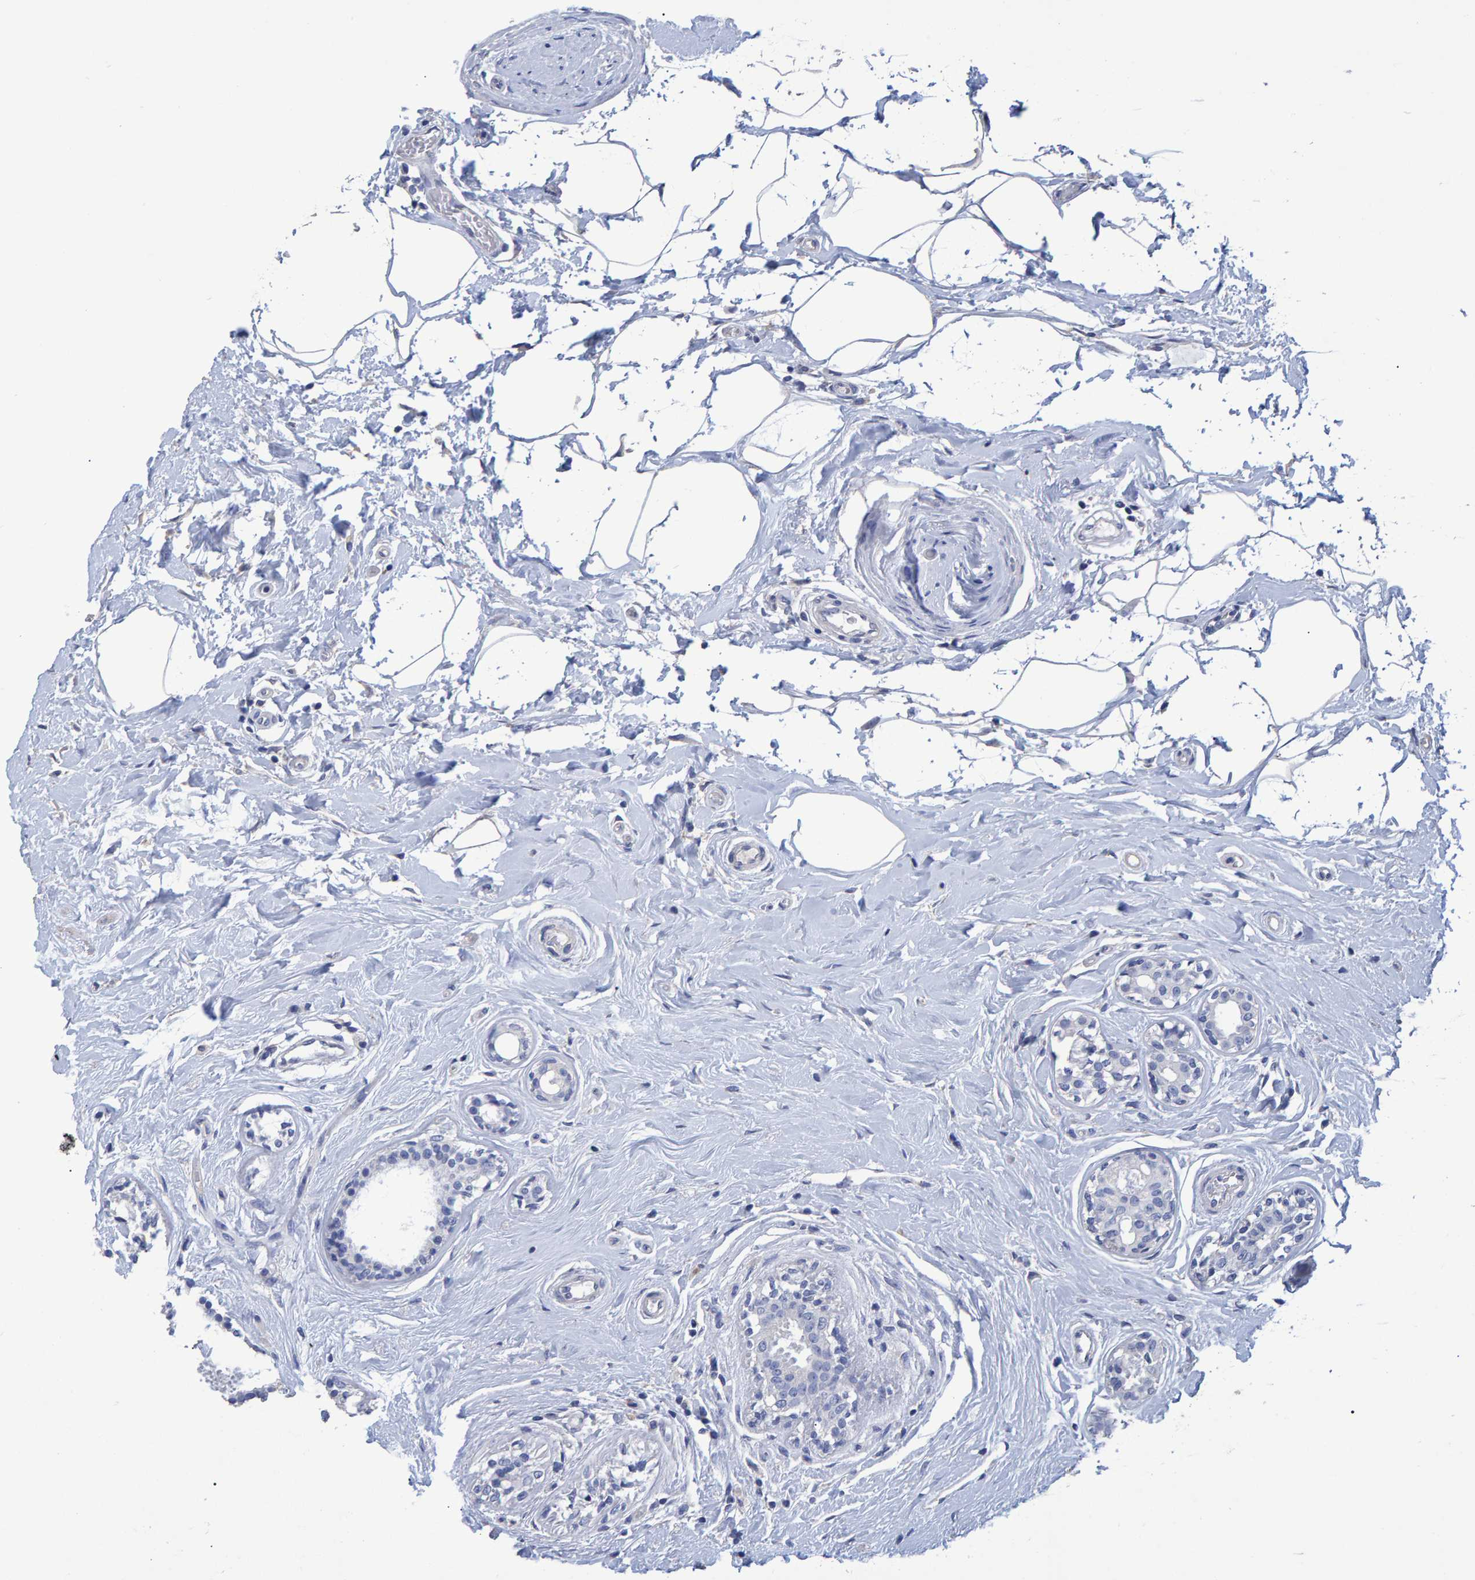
{"staining": {"intensity": "negative", "quantity": "none", "location": "none"}, "tissue": "breast cancer", "cell_type": "Tumor cells", "image_type": "cancer", "snomed": [{"axis": "morphology", "description": "Duct carcinoma"}, {"axis": "topography", "description": "Breast"}], "caption": "There is no significant staining in tumor cells of breast cancer (invasive ductal carcinoma).", "gene": "HEMGN", "patient": {"sex": "female", "age": 55}}